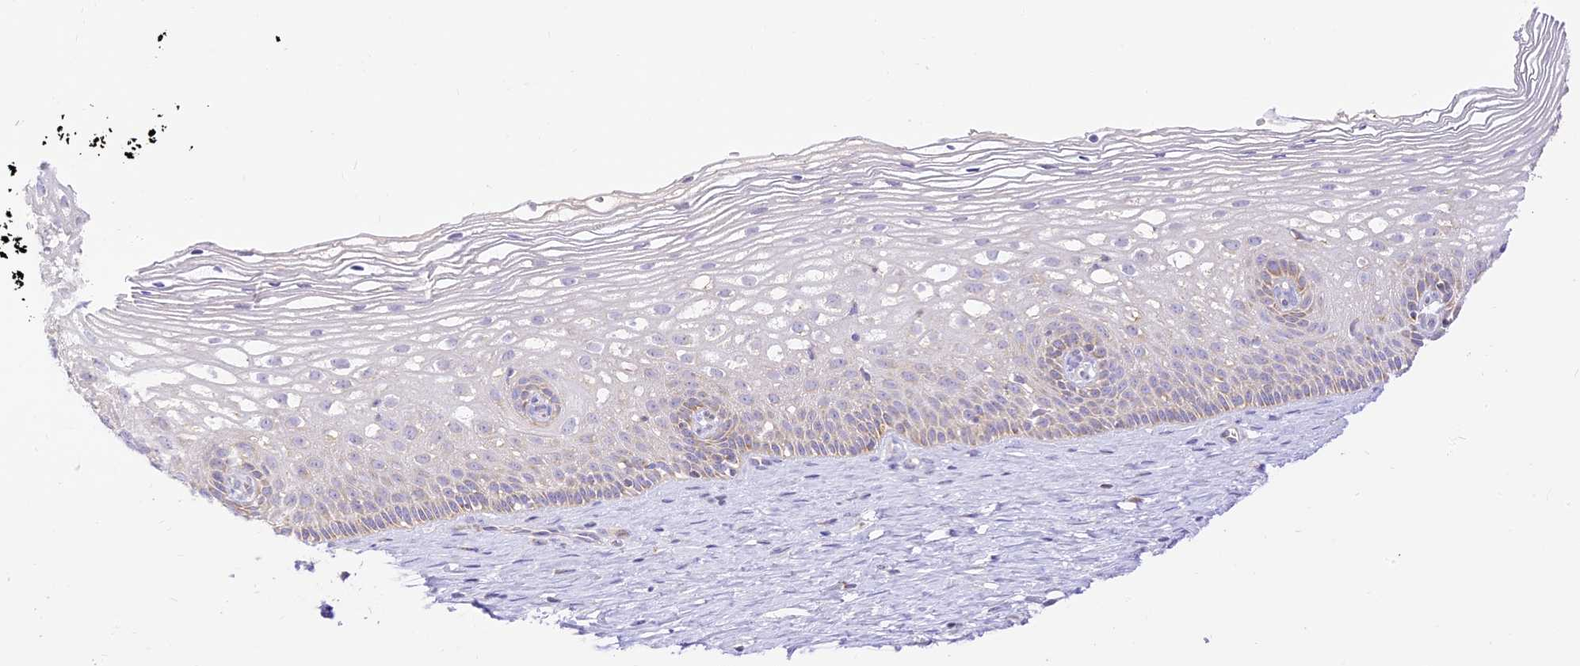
{"staining": {"intensity": "weak", "quantity": "<25%", "location": "cytoplasmic/membranous"}, "tissue": "cervix", "cell_type": "Glandular cells", "image_type": "normal", "snomed": [{"axis": "morphology", "description": "Normal tissue, NOS"}, {"axis": "topography", "description": "Cervix"}], "caption": "IHC micrograph of benign cervix: human cervix stained with DAB (3,3'-diaminobenzidine) exhibits no significant protein staining in glandular cells.", "gene": "LRRC15", "patient": {"sex": "female", "age": 33}}